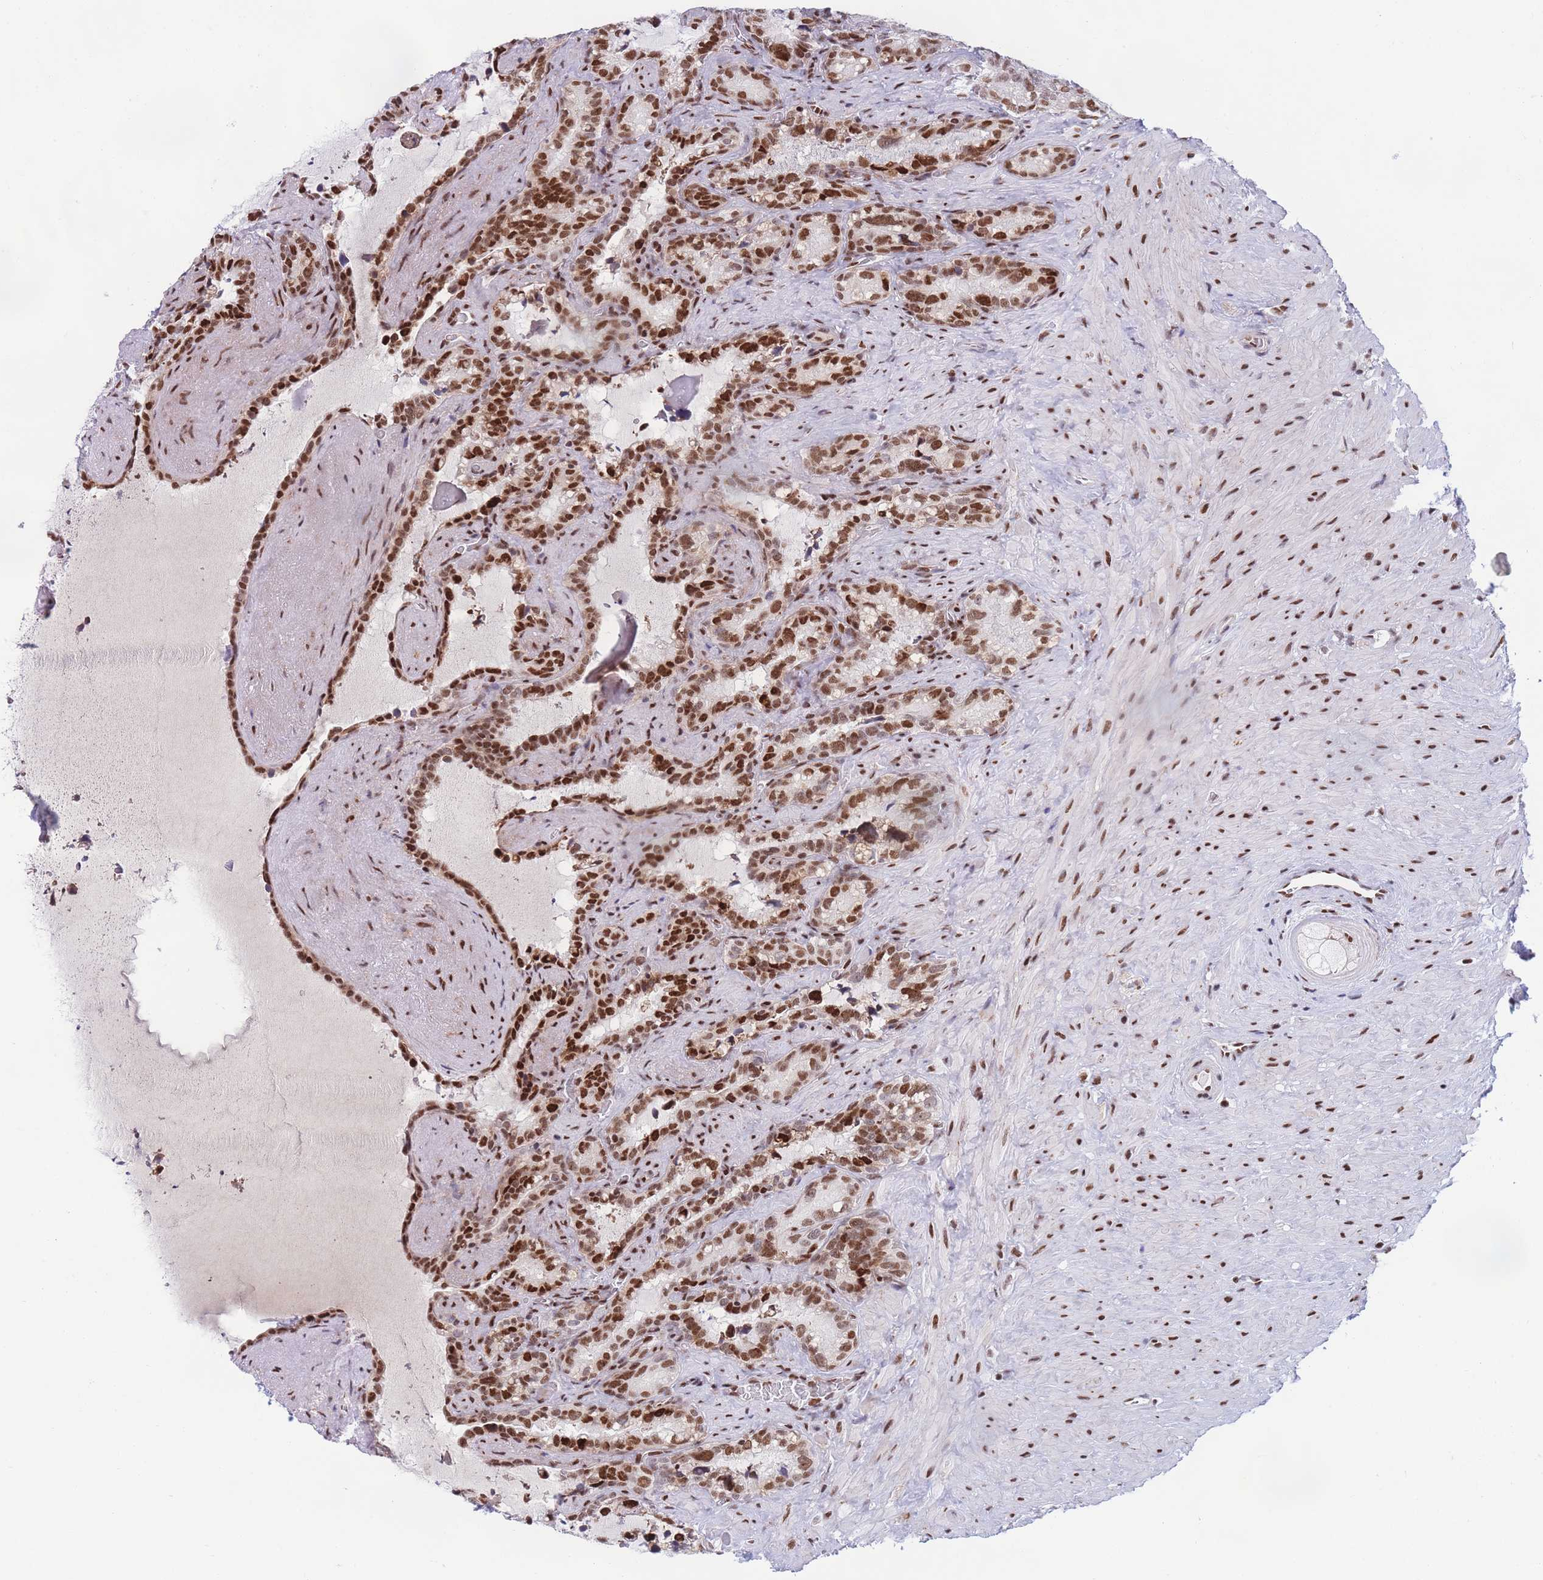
{"staining": {"intensity": "strong", "quantity": ">75%", "location": "nuclear"}, "tissue": "seminal vesicle", "cell_type": "Glandular cells", "image_type": "normal", "snomed": [{"axis": "morphology", "description": "Normal tissue, NOS"}, {"axis": "topography", "description": "Prostate"}, {"axis": "topography", "description": "Seminal veicle"}], "caption": "Protein expression analysis of normal human seminal vesicle reveals strong nuclear expression in about >75% of glandular cells.", "gene": "DNAJC3", "patient": {"sex": "male", "age": 58}}